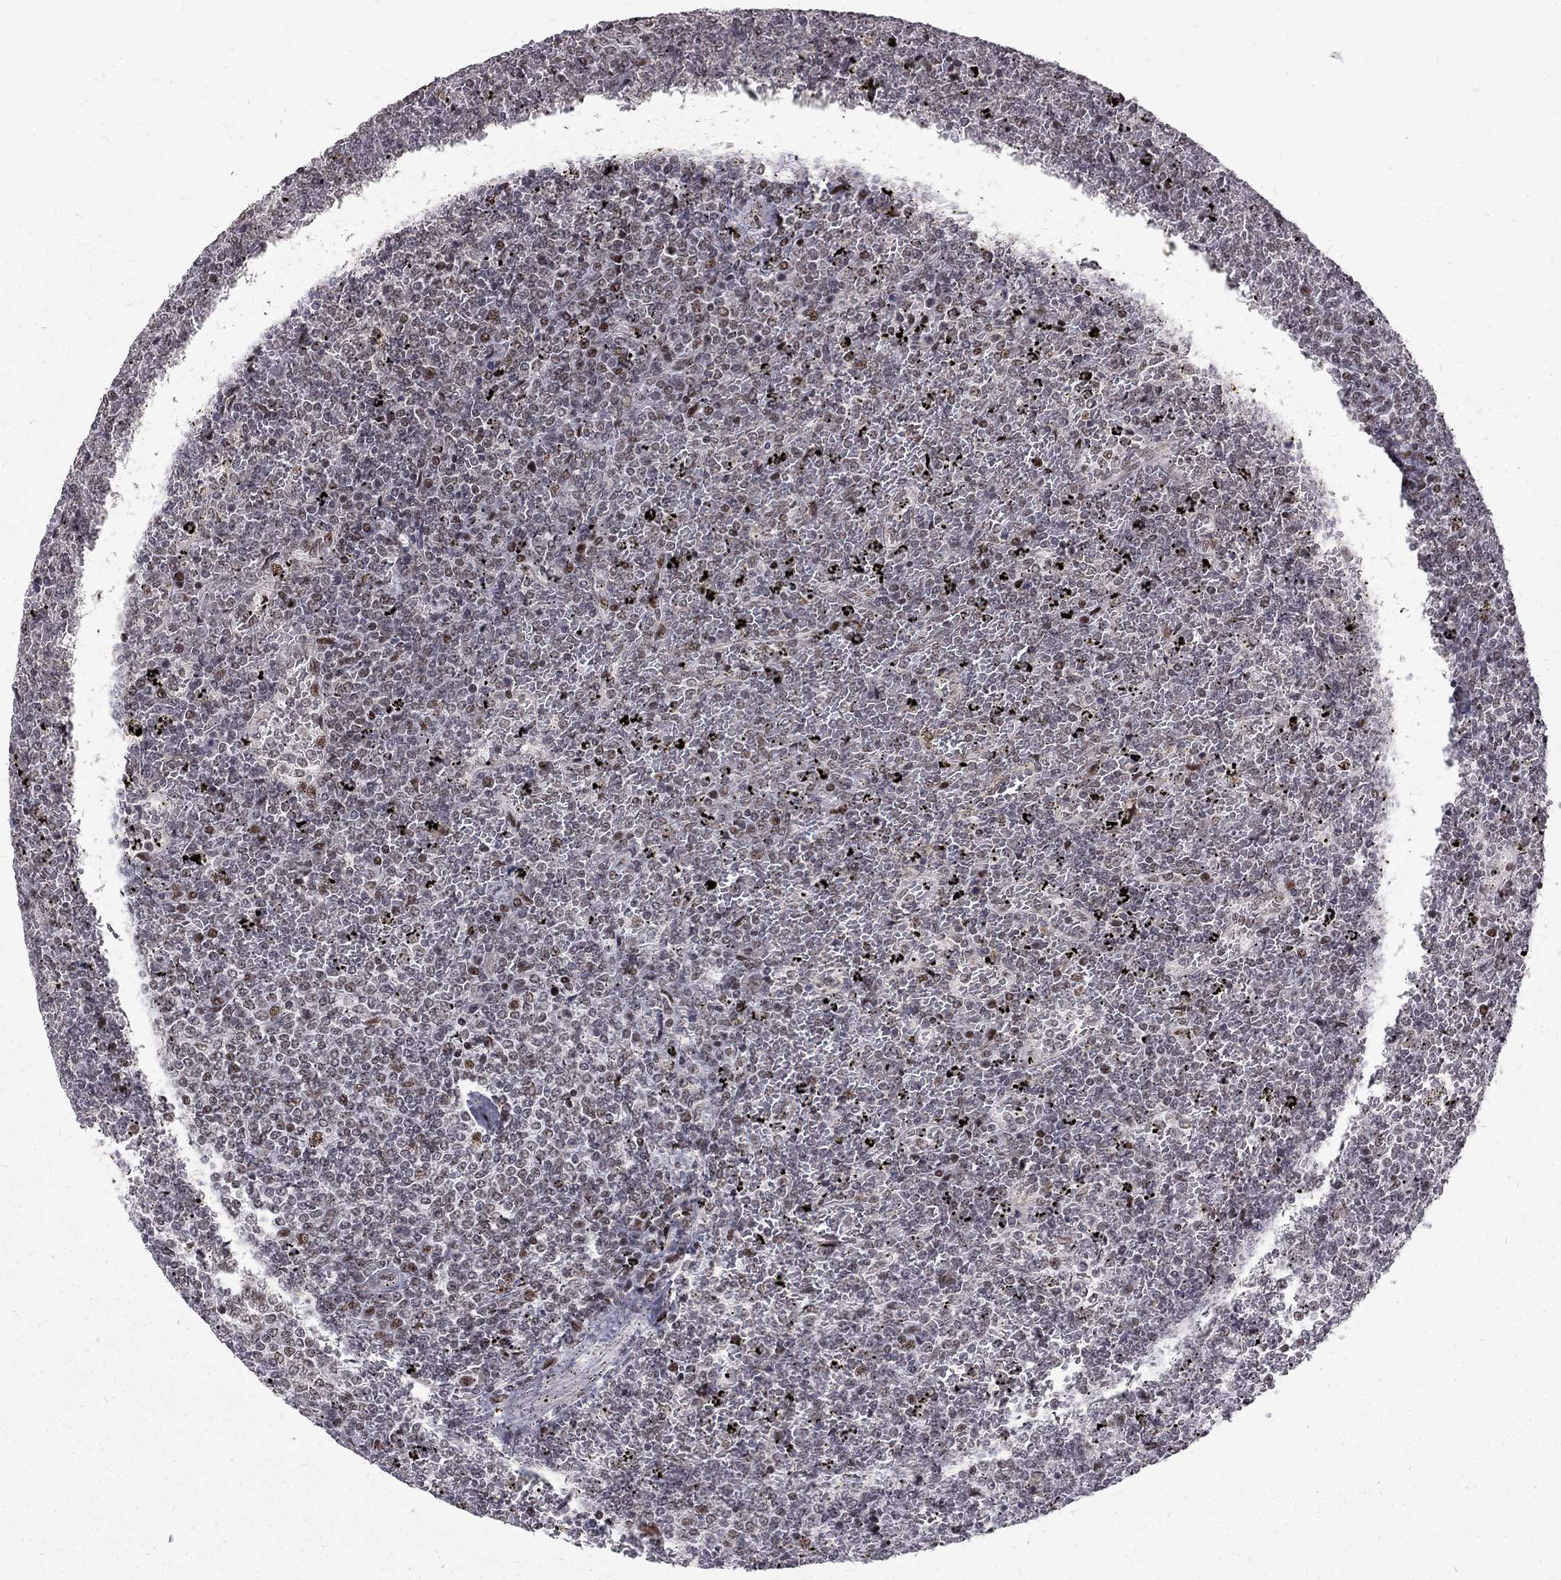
{"staining": {"intensity": "negative", "quantity": "none", "location": "none"}, "tissue": "lymphoma", "cell_type": "Tumor cells", "image_type": "cancer", "snomed": [{"axis": "morphology", "description": "Malignant lymphoma, non-Hodgkin's type, Low grade"}, {"axis": "topography", "description": "Spleen"}], "caption": "An immunohistochemistry (IHC) image of lymphoma is shown. There is no staining in tumor cells of lymphoma.", "gene": "TCEAL1", "patient": {"sex": "female", "age": 77}}